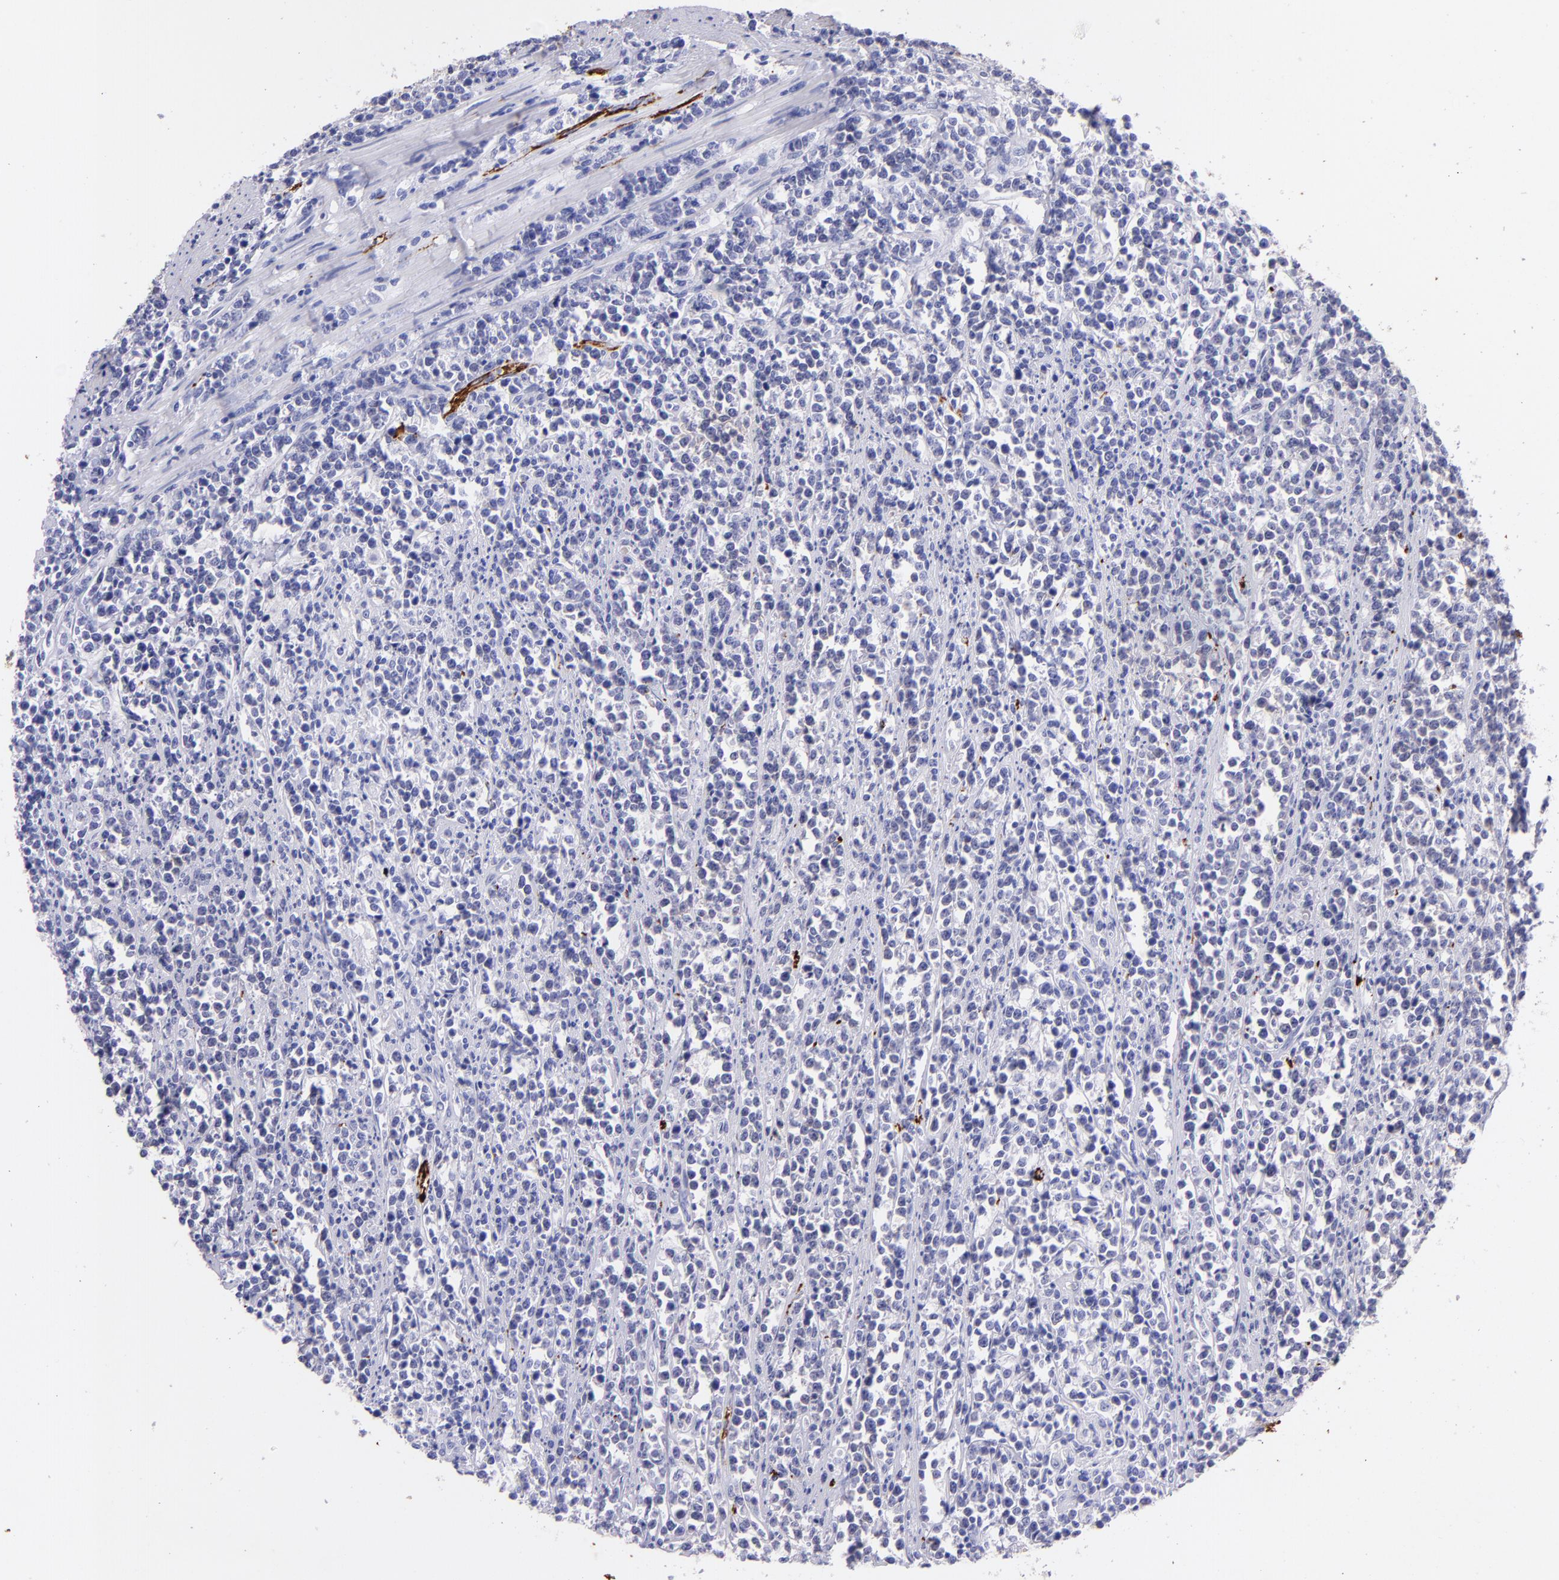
{"staining": {"intensity": "negative", "quantity": "none", "location": "none"}, "tissue": "lymphoma", "cell_type": "Tumor cells", "image_type": "cancer", "snomed": [{"axis": "morphology", "description": "Malignant lymphoma, non-Hodgkin's type, High grade"}, {"axis": "topography", "description": "Small intestine"}, {"axis": "topography", "description": "Colon"}], "caption": "DAB immunohistochemical staining of lymphoma reveals no significant staining in tumor cells.", "gene": "UCHL1", "patient": {"sex": "male", "age": 8}}